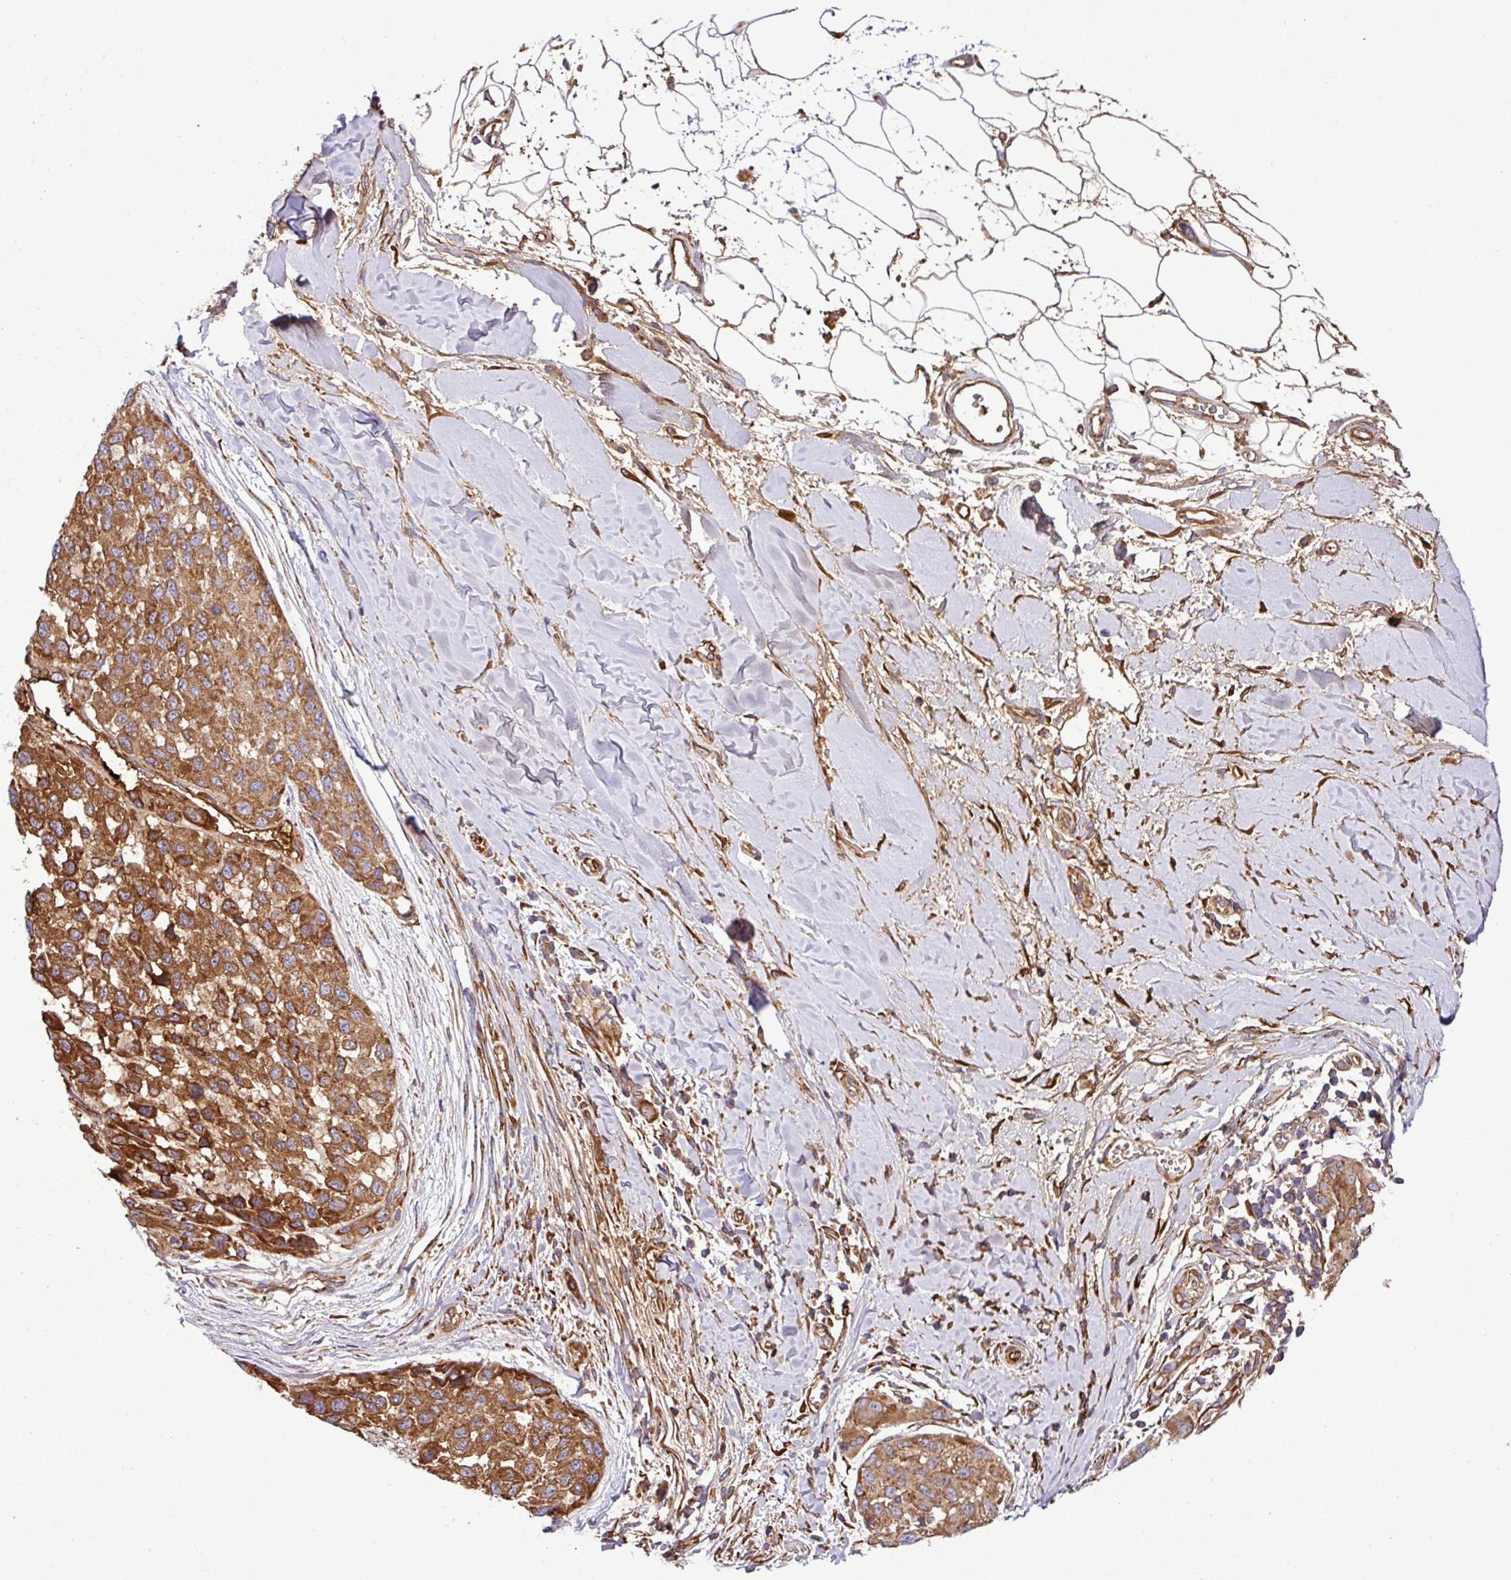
{"staining": {"intensity": "strong", "quantity": ">75%", "location": "cytoplasmic/membranous"}, "tissue": "melanoma", "cell_type": "Tumor cells", "image_type": "cancer", "snomed": [{"axis": "morphology", "description": "Malignant melanoma, NOS"}, {"axis": "topography", "description": "Skin"}], "caption": "Malignant melanoma was stained to show a protein in brown. There is high levels of strong cytoplasmic/membranous expression in about >75% of tumor cells.", "gene": "CWH43", "patient": {"sex": "male", "age": 62}}